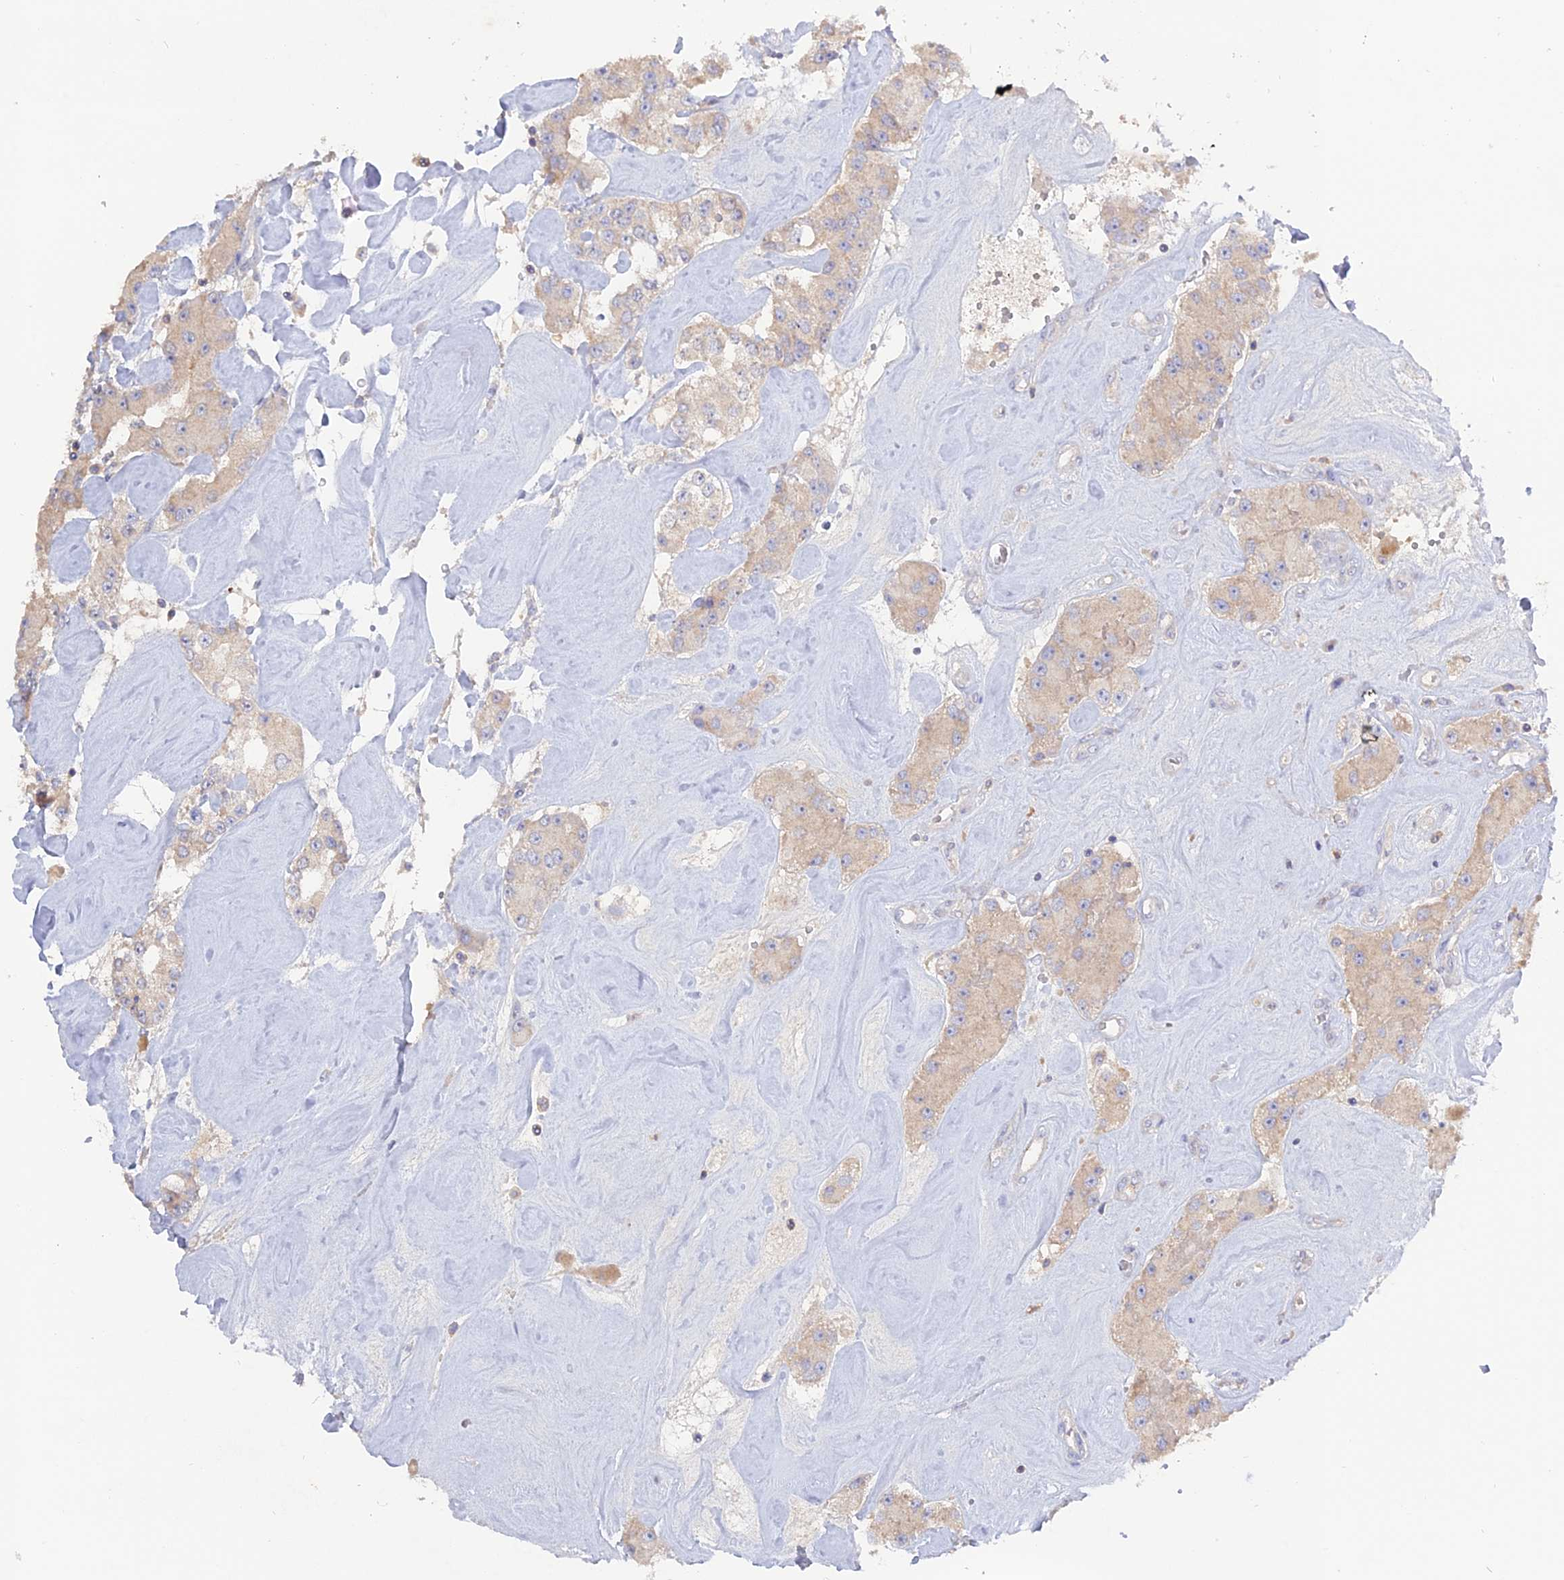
{"staining": {"intensity": "weak", "quantity": "<25%", "location": "cytoplasmic/membranous"}, "tissue": "carcinoid", "cell_type": "Tumor cells", "image_type": "cancer", "snomed": [{"axis": "morphology", "description": "Carcinoid, malignant, NOS"}, {"axis": "topography", "description": "Pancreas"}], "caption": "Tumor cells show no significant protein positivity in carcinoid.", "gene": "ADGRA1", "patient": {"sex": "male", "age": 41}}